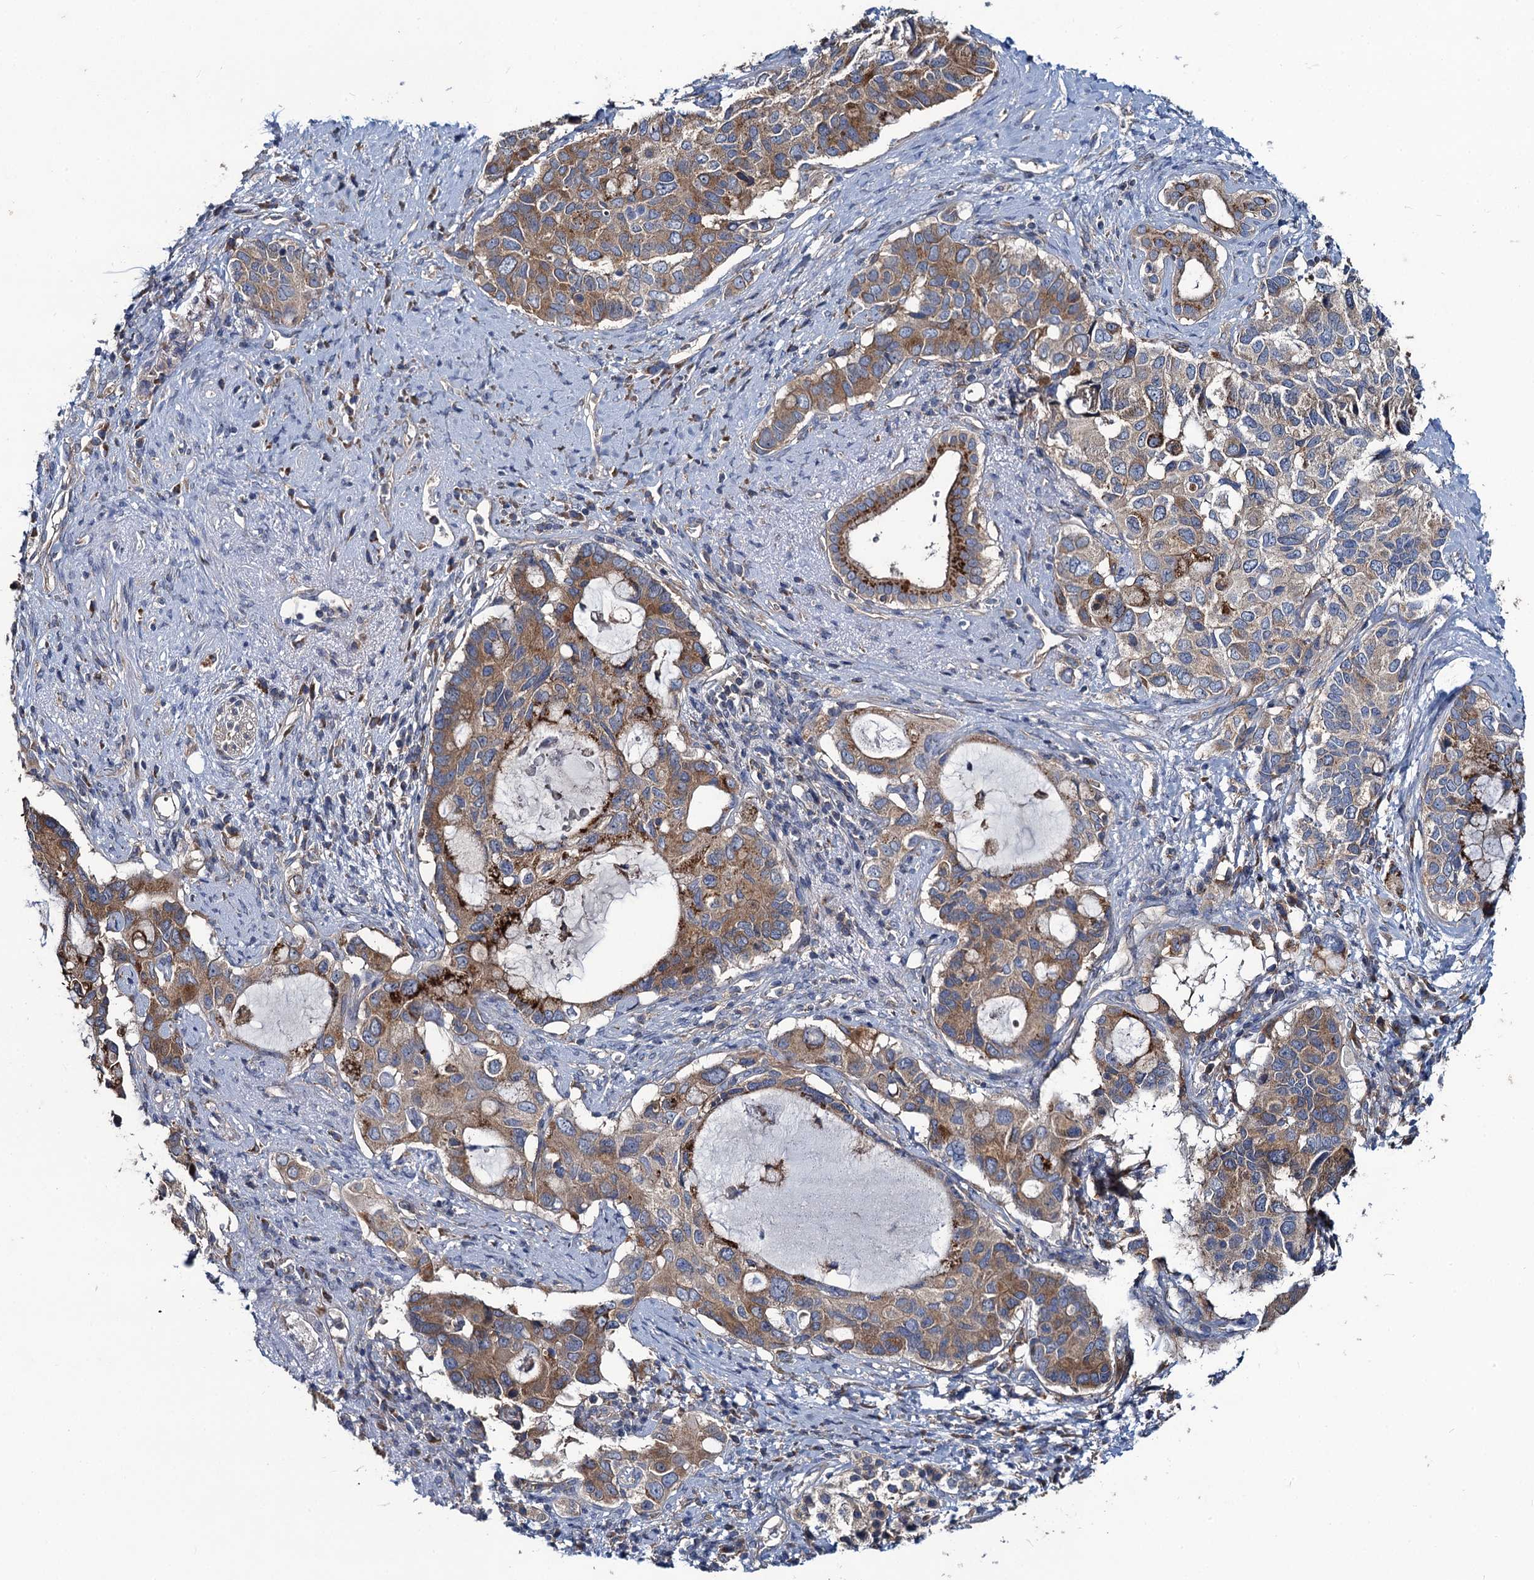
{"staining": {"intensity": "moderate", "quantity": "25%-75%", "location": "cytoplasmic/membranous"}, "tissue": "pancreatic cancer", "cell_type": "Tumor cells", "image_type": "cancer", "snomed": [{"axis": "morphology", "description": "Adenocarcinoma, NOS"}, {"axis": "topography", "description": "Pancreas"}], "caption": "Adenocarcinoma (pancreatic) stained with a protein marker demonstrates moderate staining in tumor cells.", "gene": "SNAP29", "patient": {"sex": "female", "age": 56}}